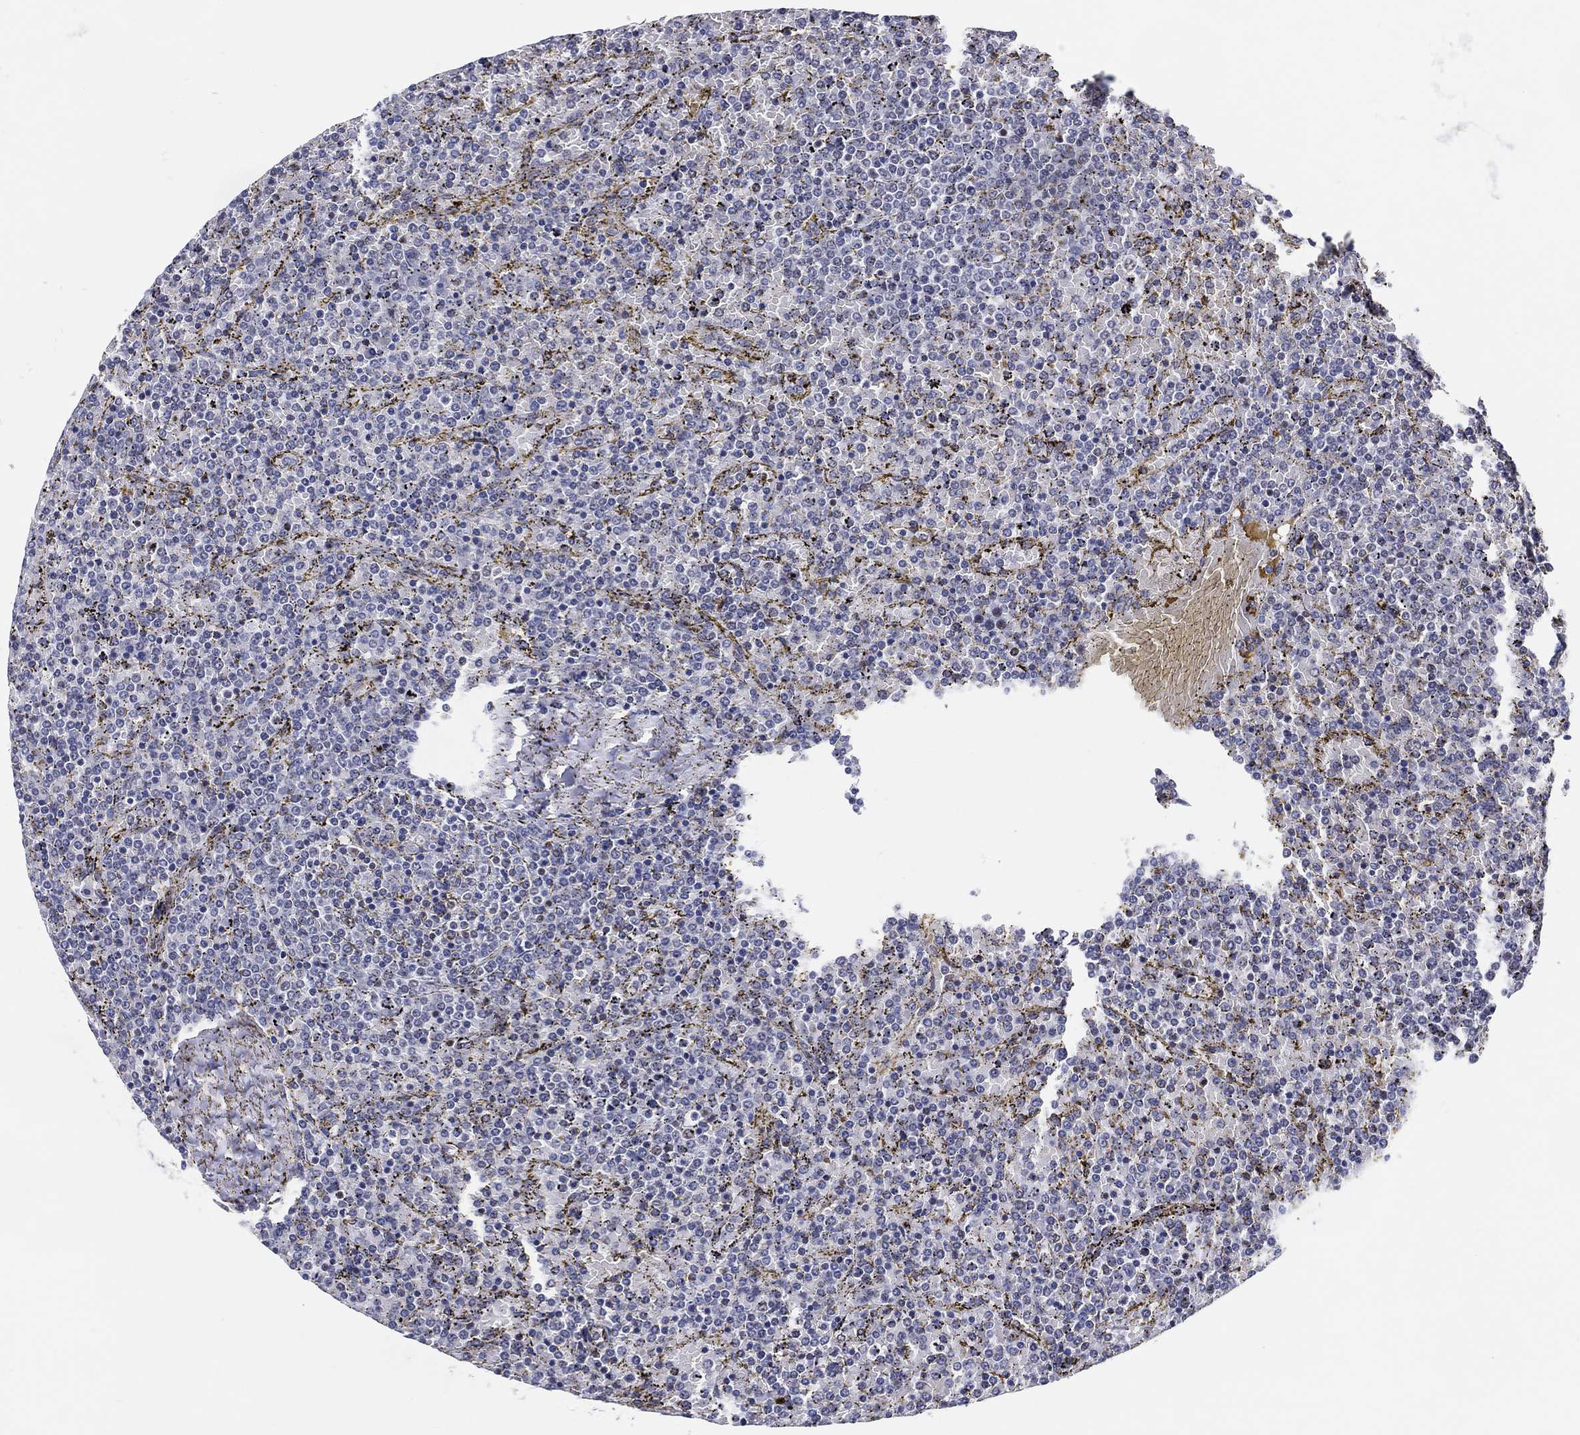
{"staining": {"intensity": "negative", "quantity": "none", "location": "none"}, "tissue": "lymphoma", "cell_type": "Tumor cells", "image_type": "cancer", "snomed": [{"axis": "morphology", "description": "Malignant lymphoma, non-Hodgkin's type, Low grade"}, {"axis": "topography", "description": "Spleen"}], "caption": "Immunohistochemistry (IHC) image of human lymphoma stained for a protein (brown), which shows no staining in tumor cells. Nuclei are stained in blue.", "gene": "MAPK8IP1", "patient": {"sex": "female", "age": 77}}